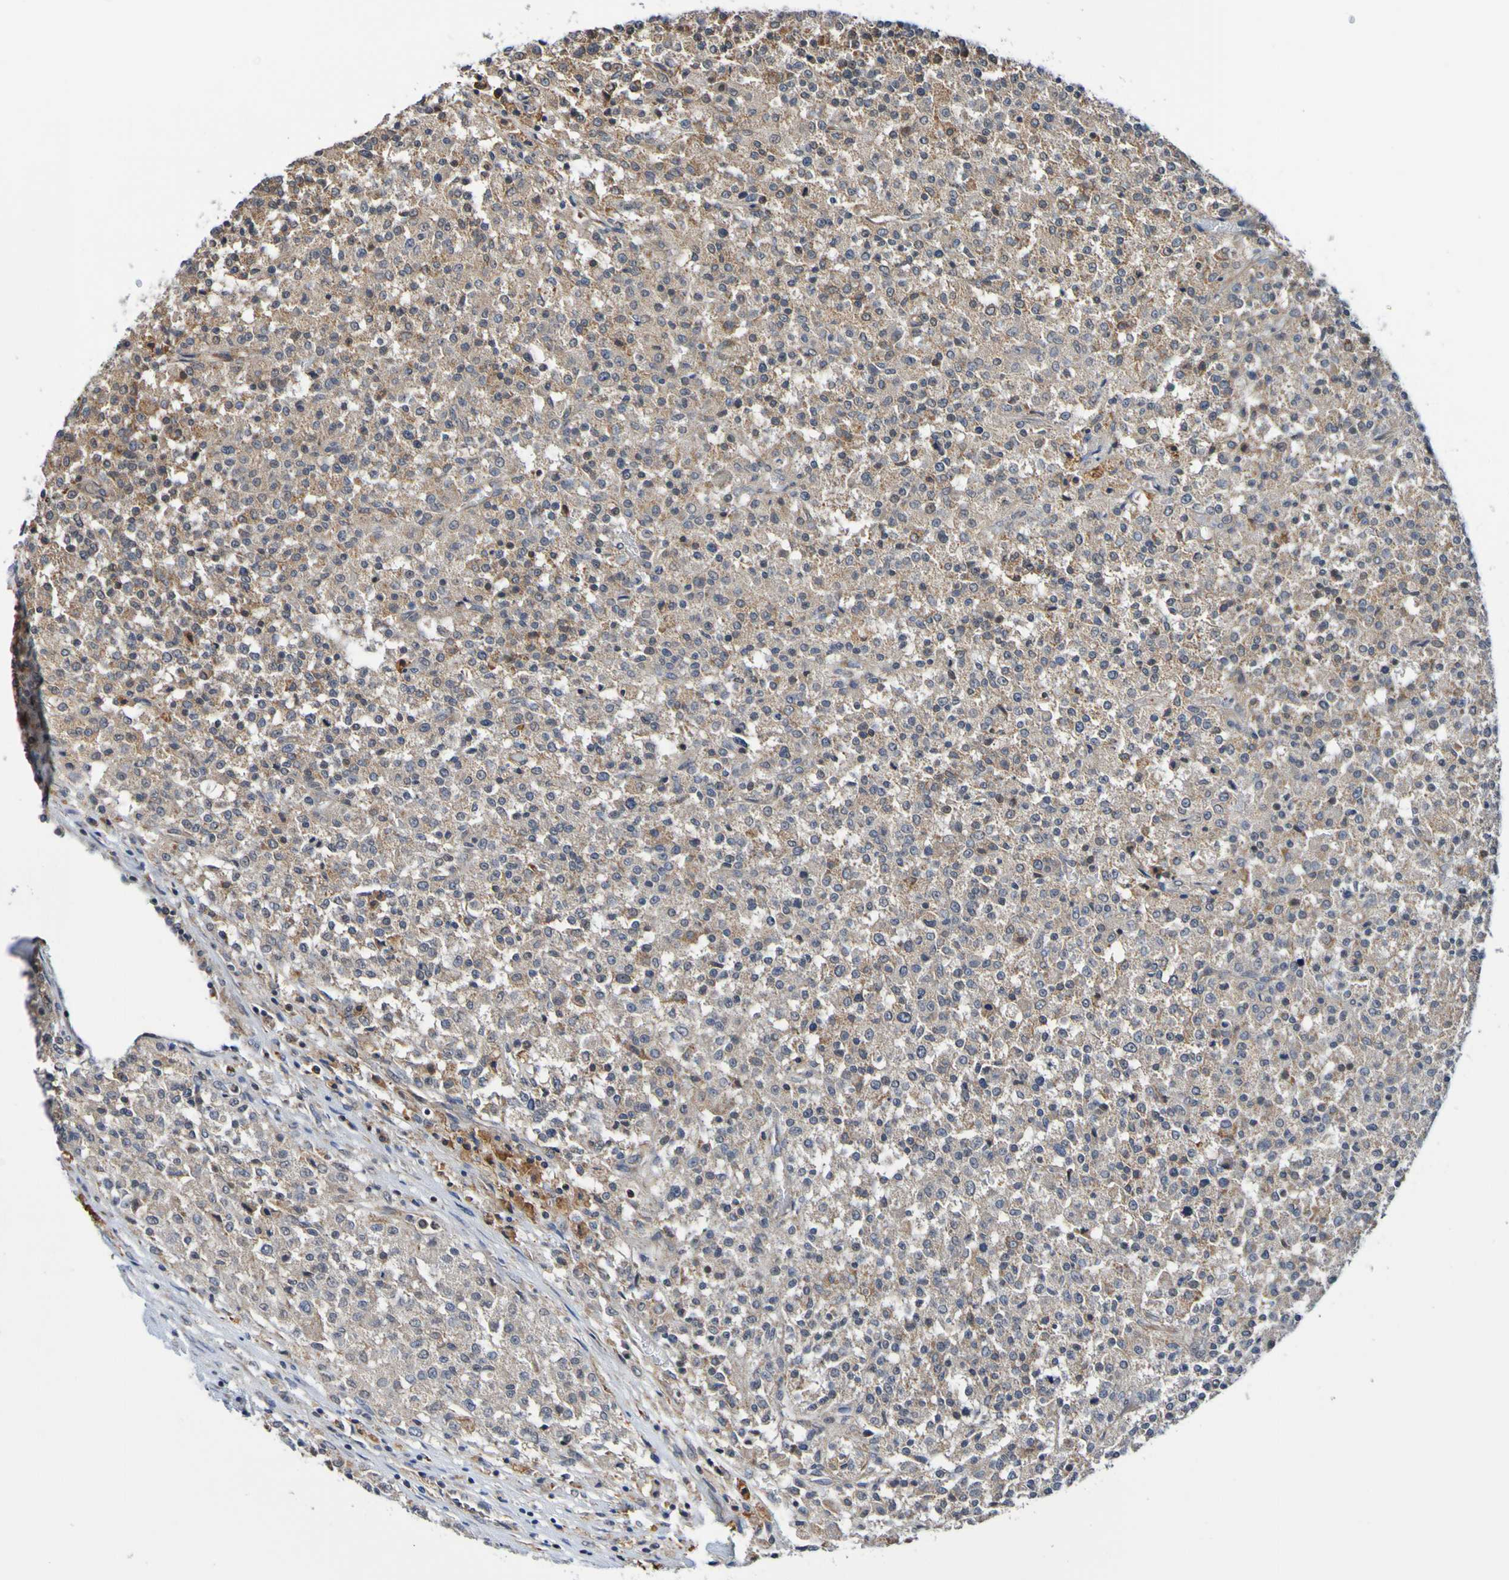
{"staining": {"intensity": "weak", "quantity": ">75%", "location": "cytoplasmic/membranous"}, "tissue": "testis cancer", "cell_type": "Tumor cells", "image_type": "cancer", "snomed": [{"axis": "morphology", "description": "Seminoma, NOS"}, {"axis": "topography", "description": "Testis"}], "caption": "DAB (3,3'-diaminobenzidine) immunohistochemical staining of seminoma (testis) demonstrates weak cytoplasmic/membranous protein expression in about >75% of tumor cells. The protein is shown in brown color, while the nuclei are stained blue.", "gene": "AXIN1", "patient": {"sex": "male", "age": 59}}